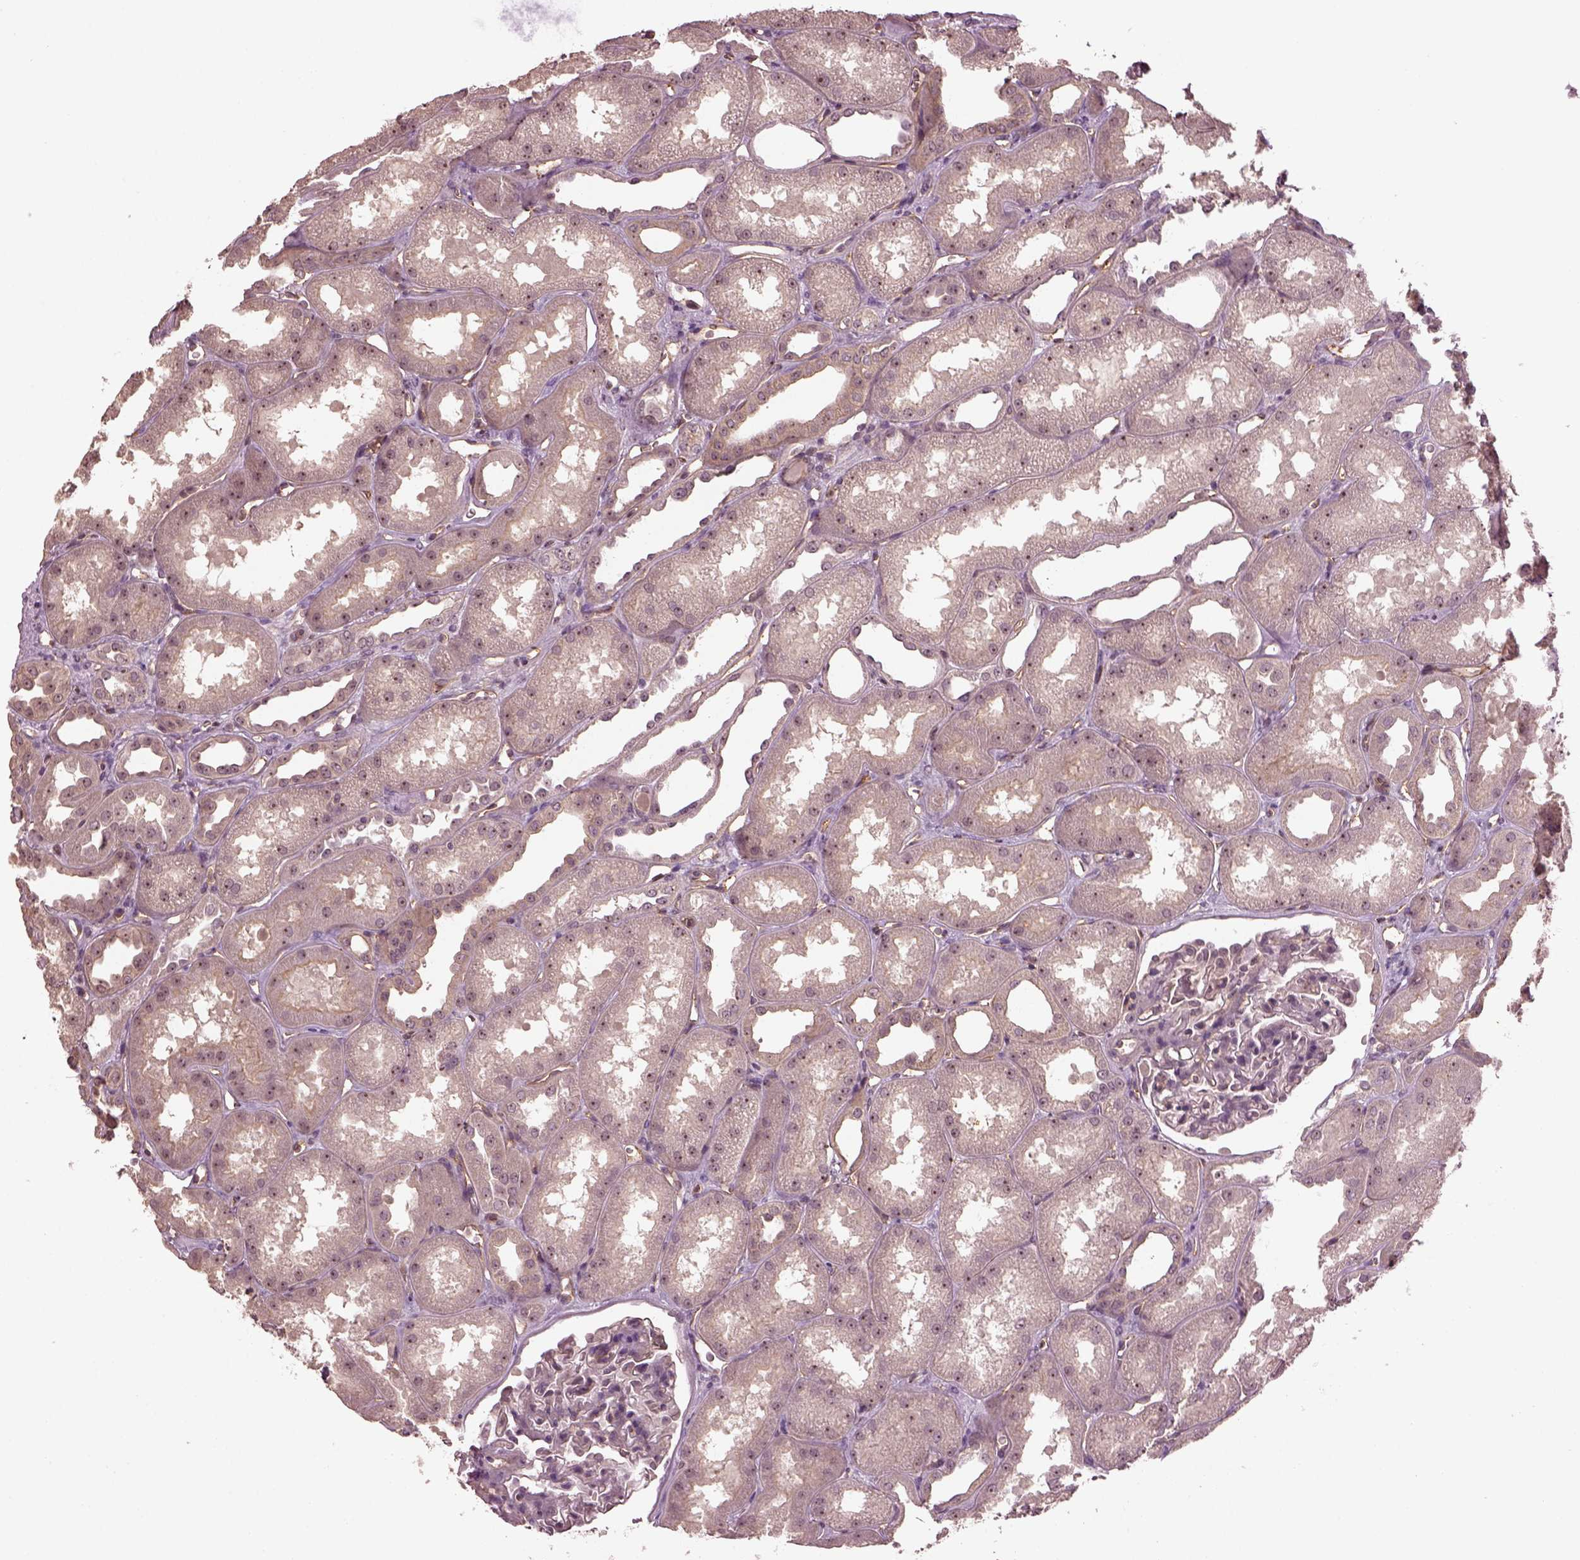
{"staining": {"intensity": "weak", "quantity": "<25%", "location": "cytoplasmic/membranous"}, "tissue": "kidney", "cell_type": "Cells in glomeruli", "image_type": "normal", "snomed": [{"axis": "morphology", "description": "Normal tissue, NOS"}, {"axis": "topography", "description": "Kidney"}], "caption": "This histopathology image is of unremarkable kidney stained with immunohistochemistry (IHC) to label a protein in brown with the nuclei are counter-stained blue. There is no positivity in cells in glomeruli.", "gene": "GNRH1", "patient": {"sex": "male", "age": 61}}